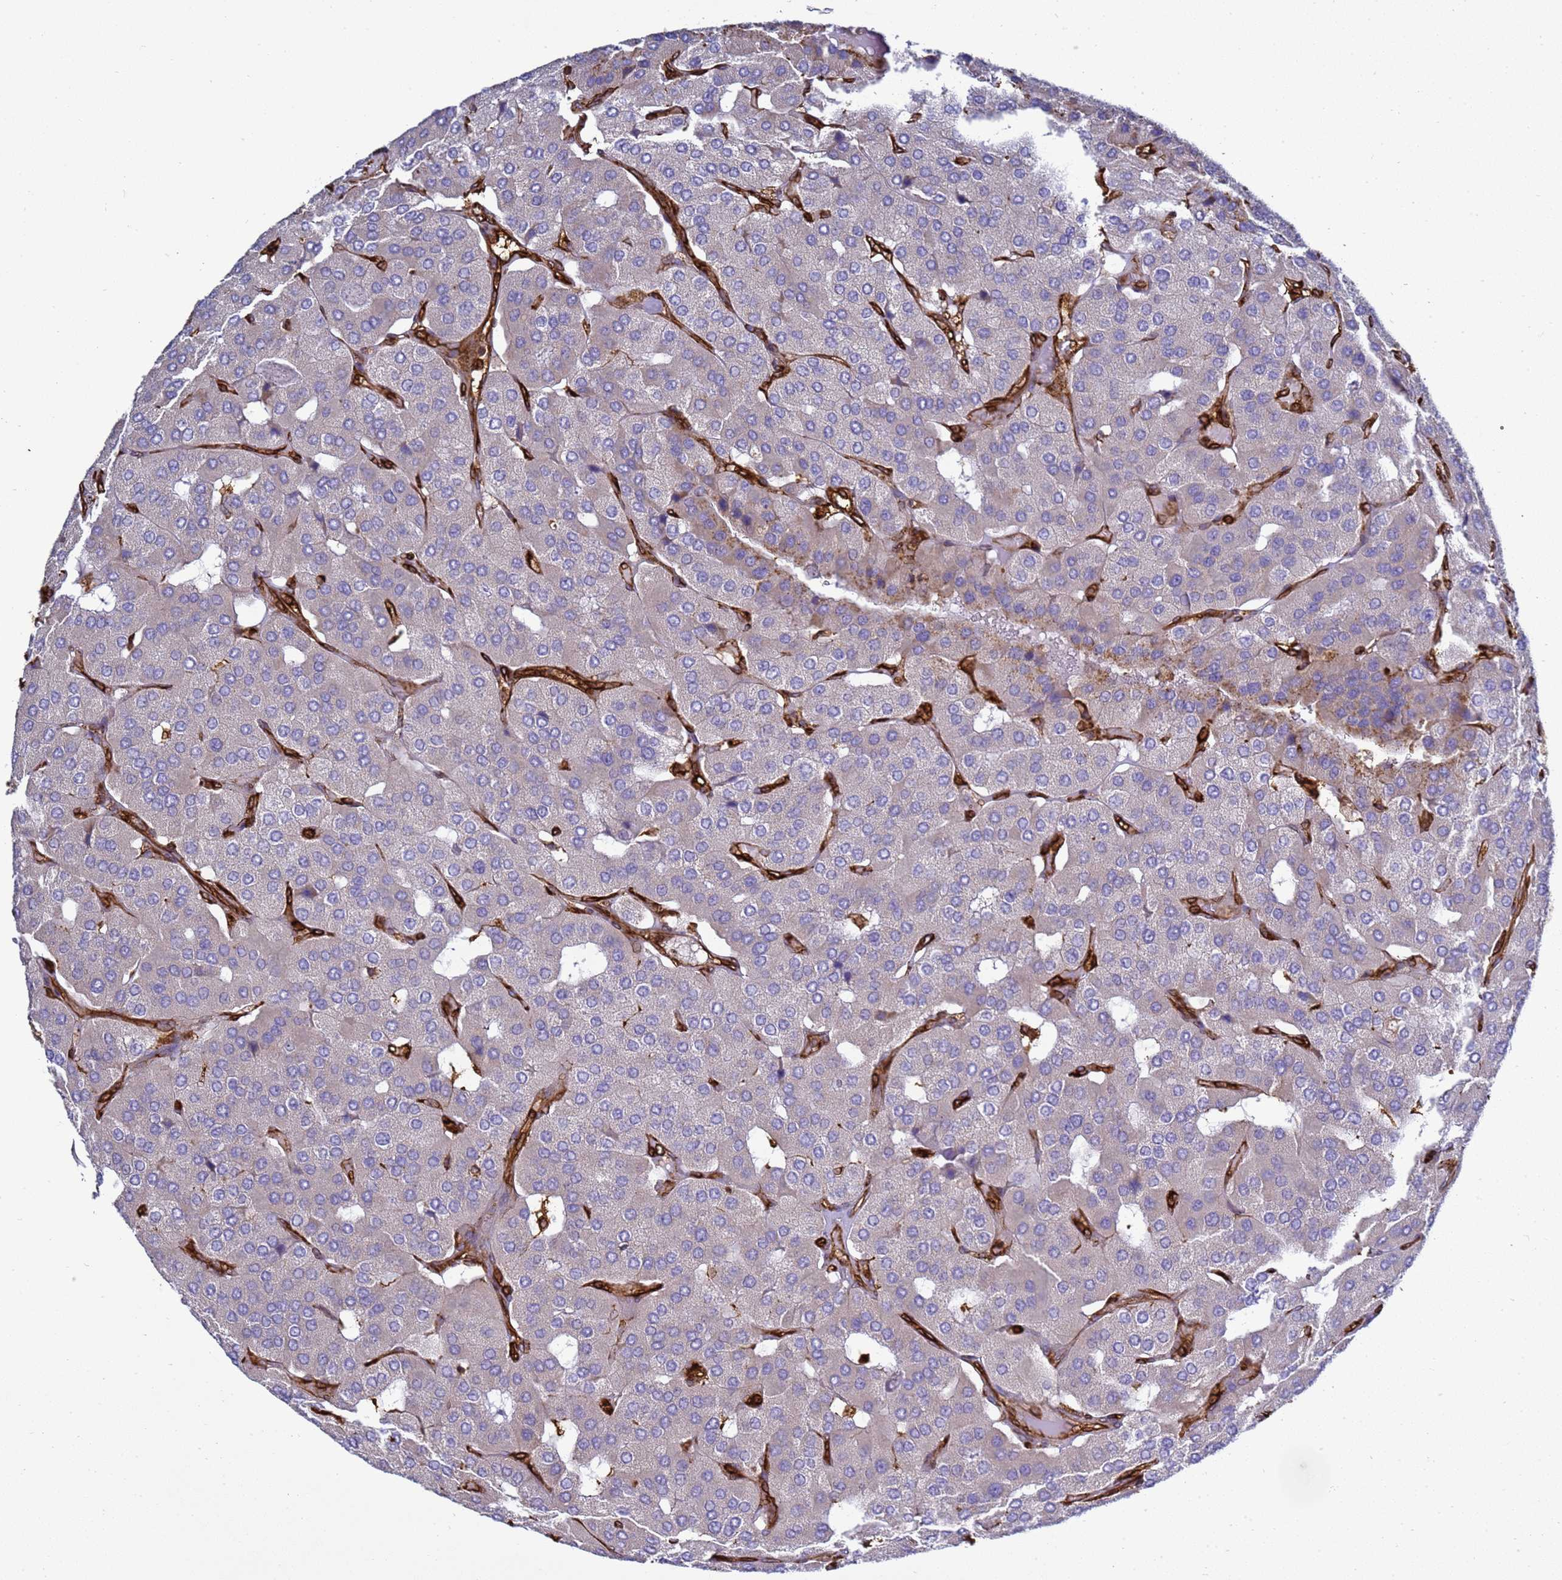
{"staining": {"intensity": "negative", "quantity": "none", "location": "none"}, "tissue": "parathyroid gland", "cell_type": "Glandular cells", "image_type": "normal", "snomed": [{"axis": "morphology", "description": "Normal tissue, NOS"}, {"axis": "morphology", "description": "Adenoma, NOS"}, {"axis": "topography", "description": "Parathyroid gland"}], "caption": "Parathyroid gland stained for a protein using immunohistochemistry reveals no expression glandular cells.", "gene": "ZBTB8OS", "patient": {"sex": "female", "age": 86}}